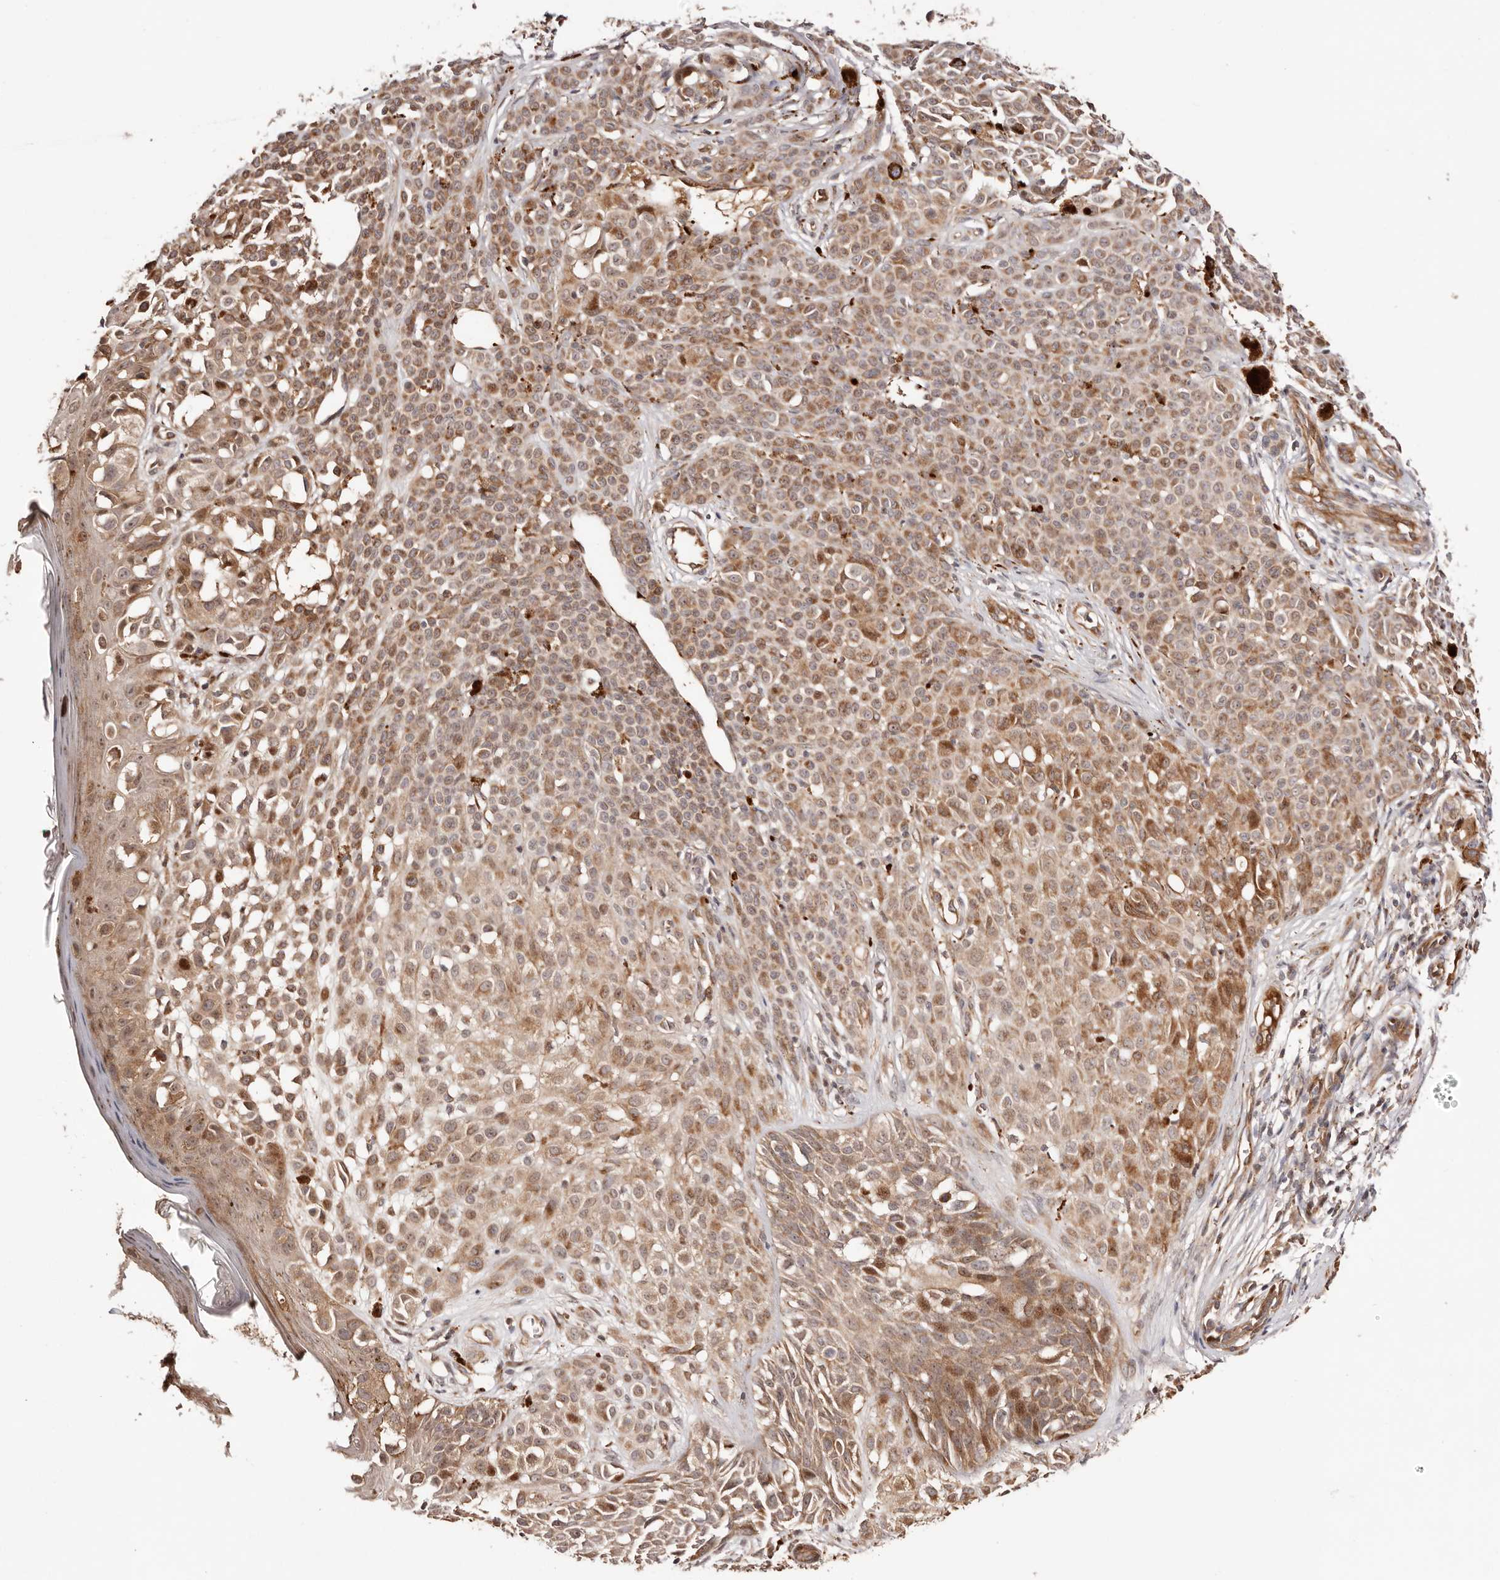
{"staining": {"intensity": "moderate", "quantity": ">75%", "location": "cytoplasmic/membranous,nuclear"}, "tissue": "melanoma", "cell_type": "Tumor cells", "image_type": "cancer", "snomed": [{"axis": "morphology", "description": "Malignant melanoma, NOS"}, {"axis": "topography", "description": "Skin of leg"}], "caption": "Protein staining shows moderate cytoplasmic/membranous and nuclear positivity in about >75% of tumor cells in malignant melanoma.", "gene": "PTPN22", "patient": {"sex": "female", "age": 72}}